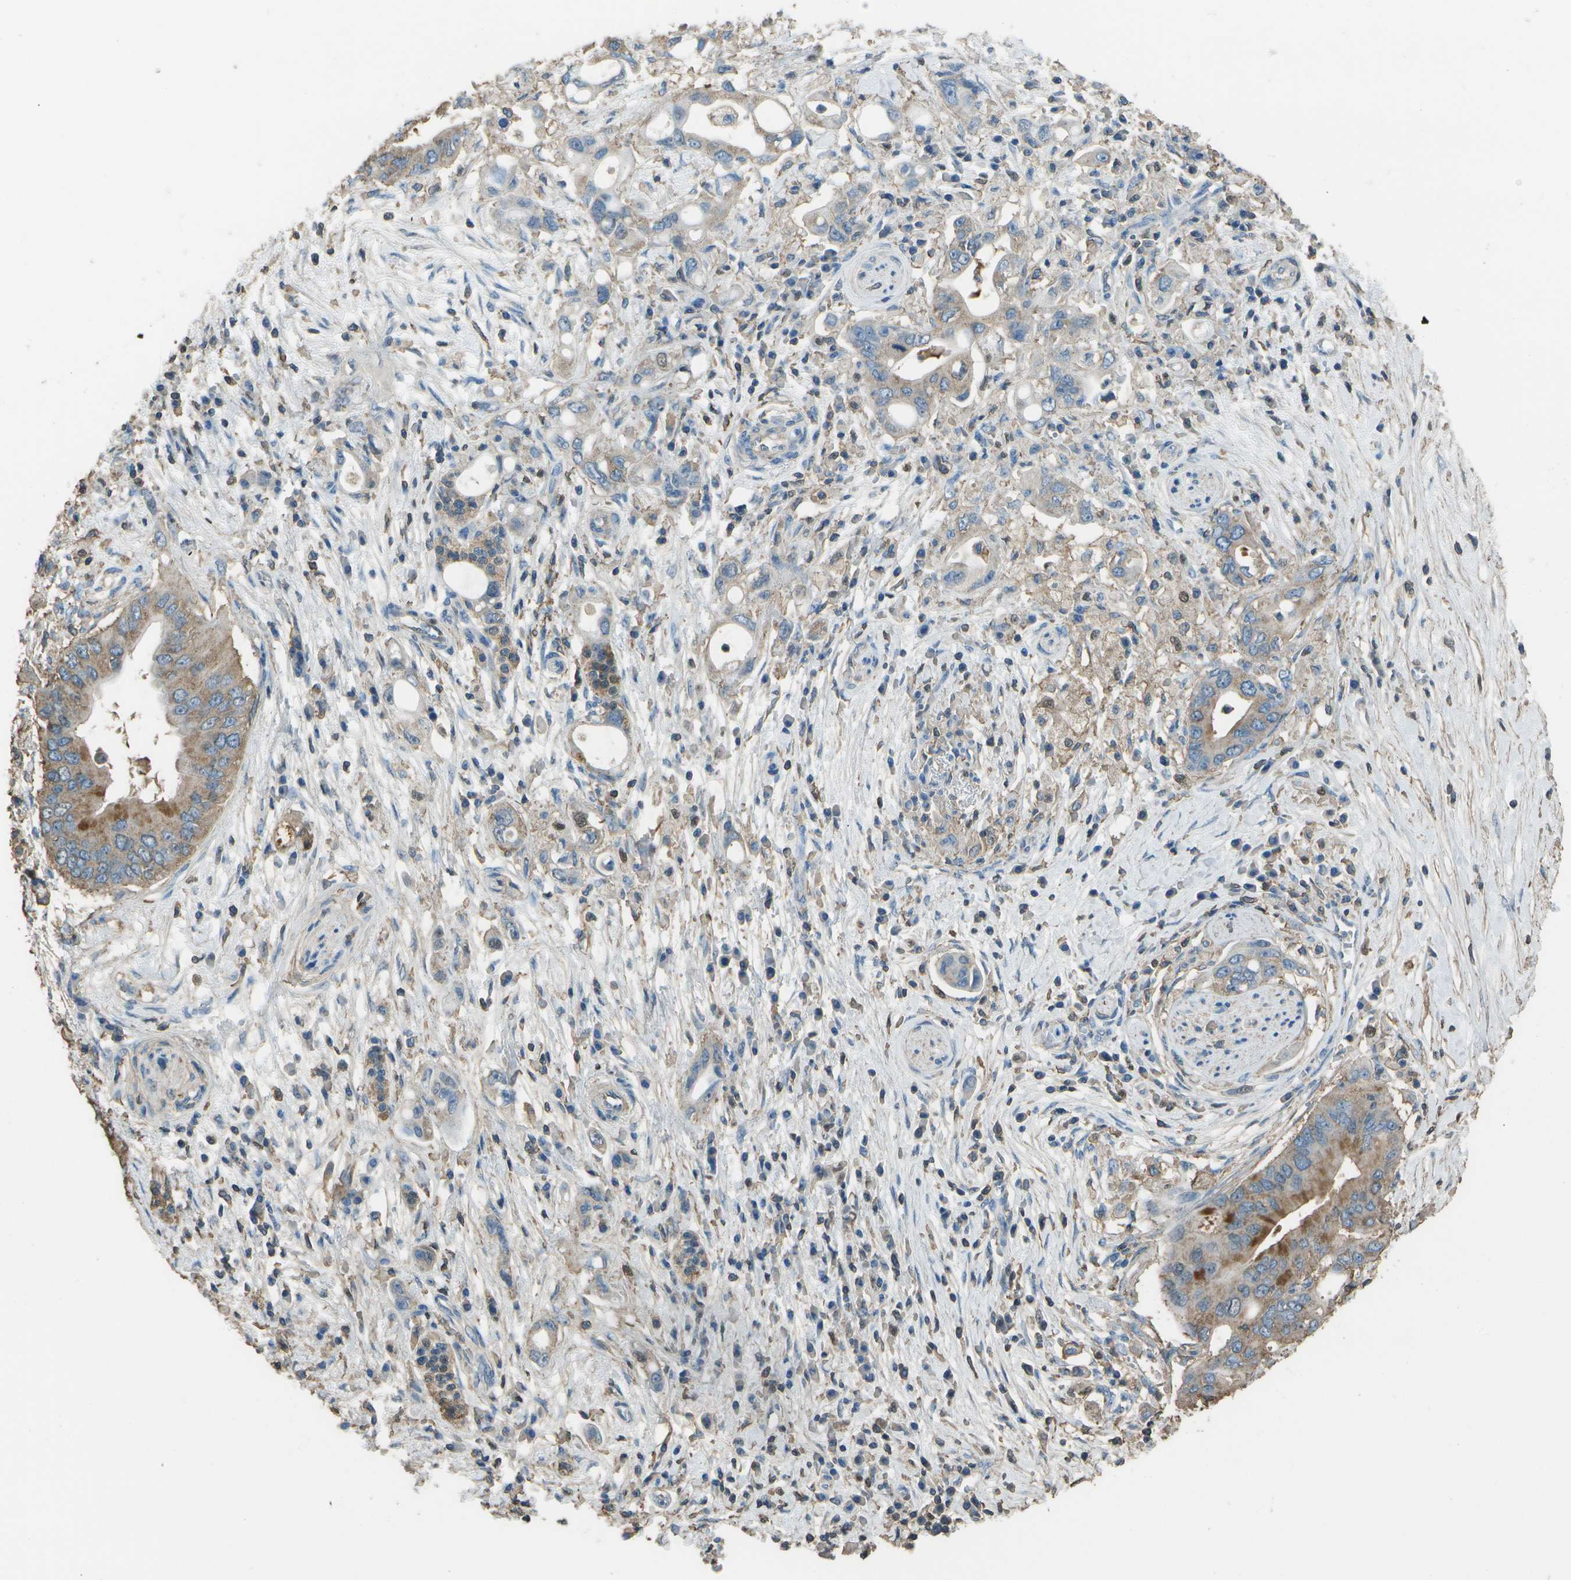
{"staining": {"intensity": "moderate", "quantity": "<25%", "location": "cytoplasmic/membranous"}, "tissue": "pancreatic cancer", "cell_type": "Tumor cells", "image_type": "cancer", "snomed": [{"axis": "morphology", "description": "Adenocarcinoma, NOS"}, {"axis": "topography", "description": "Pancreas"}], "caption": "Human adenocarcinoma (pancreatic) stained with a brown dye displays moderate cytoplasmic/membranous positive staining in approximately <25% of tumor cells.", "gene": "CYP4F11", "patient": {"sex": "female", "age": 73}}